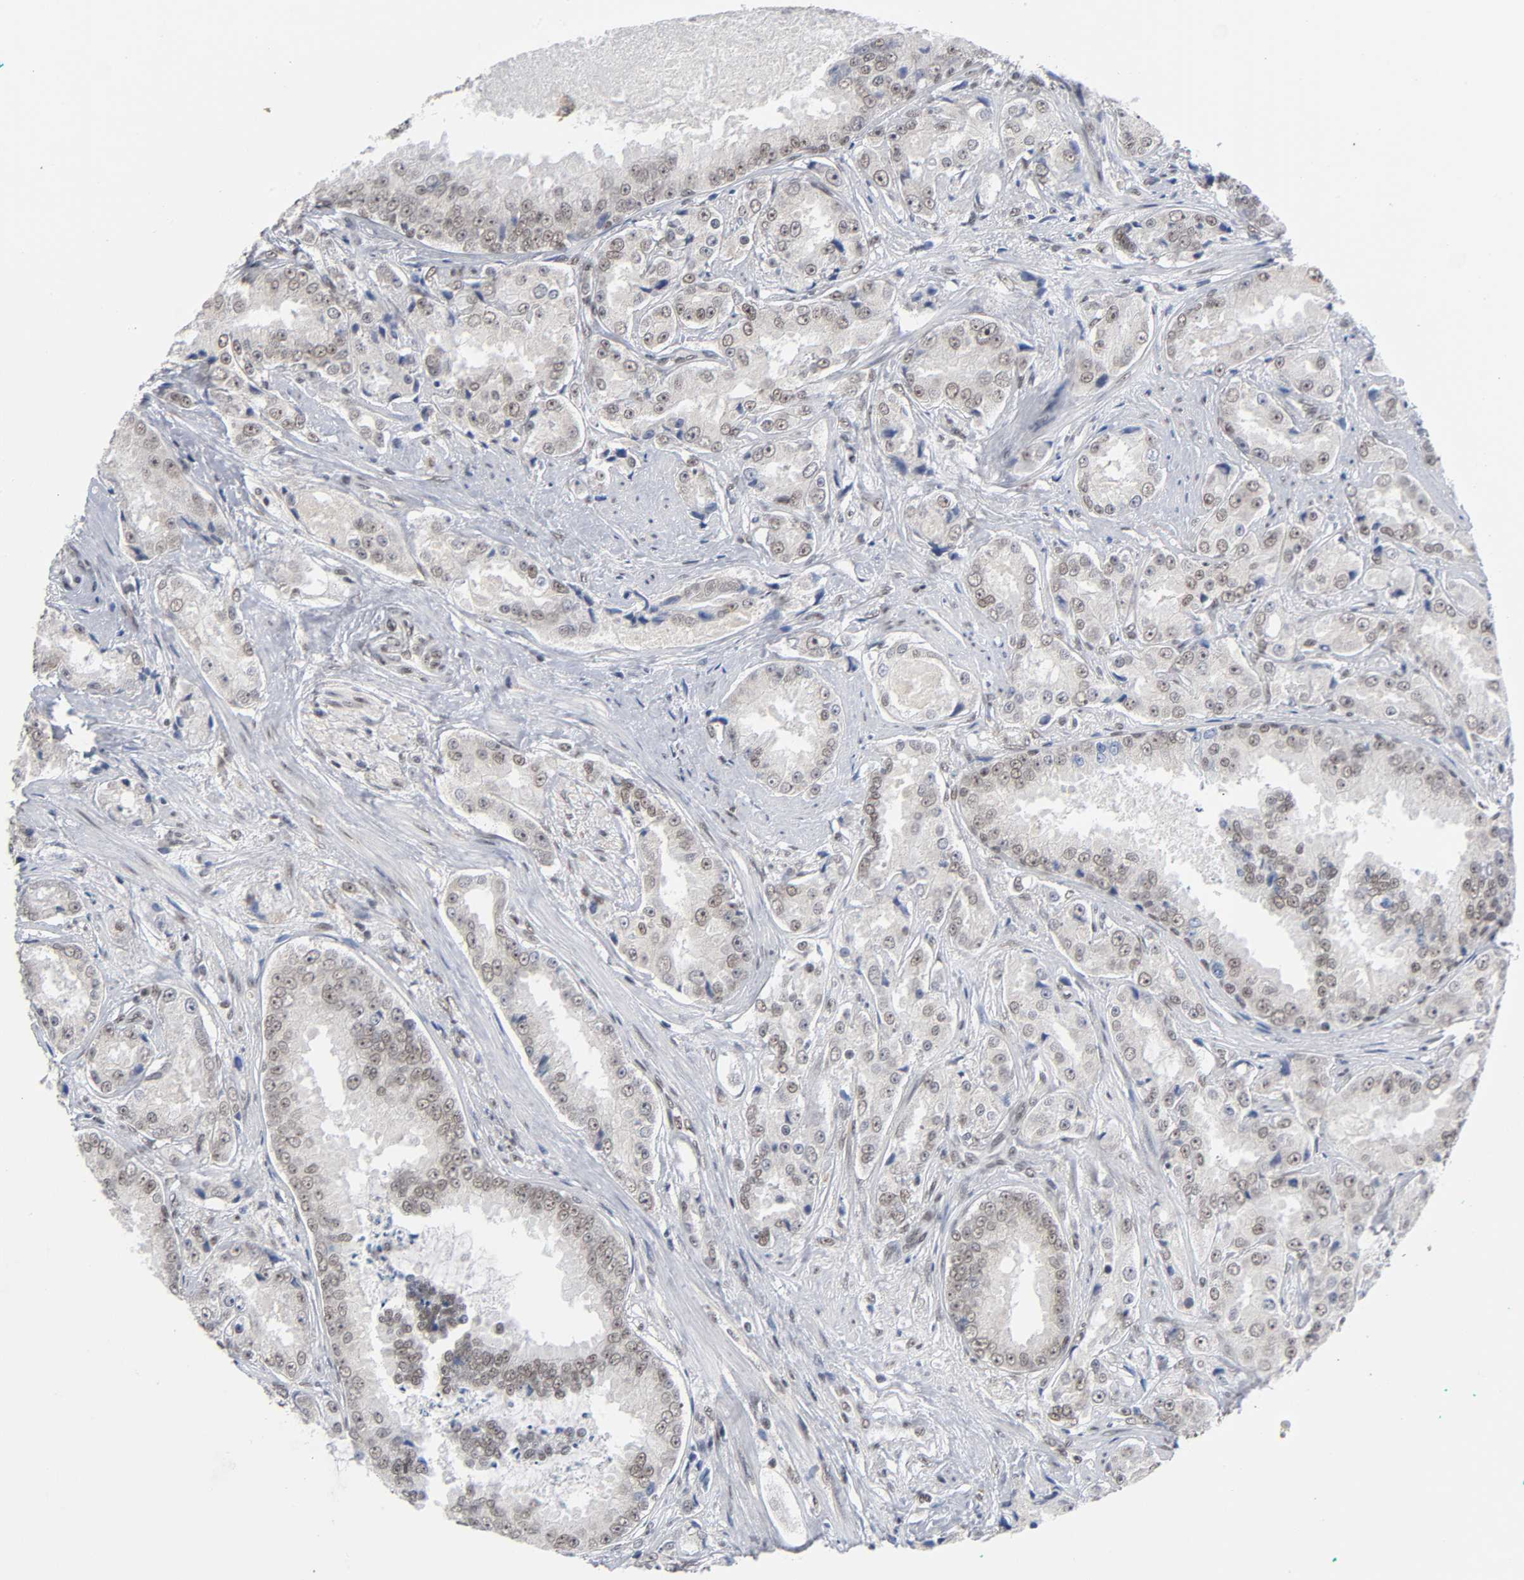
{"staining": {"intensity": "weak", "quantity": "25%-75%", "location": "cytoplasmic/membranous,nuclear"}, "tissue": "prostate cancer", "cell_type": "Tumor cells", "image_type": "cancer", "snomed": [{"axis": "morphology", "description": "Adenocarcinoma, High grade"}, {"axis": "topography", "description": "Prostate"}], "caption": "Prostate high-grade adenocarcinoma stained with a protein marker exhibits weak staining in tumor cells.", "gene": "ZNF384", "patient": {"sex": "male", "age": 73}}